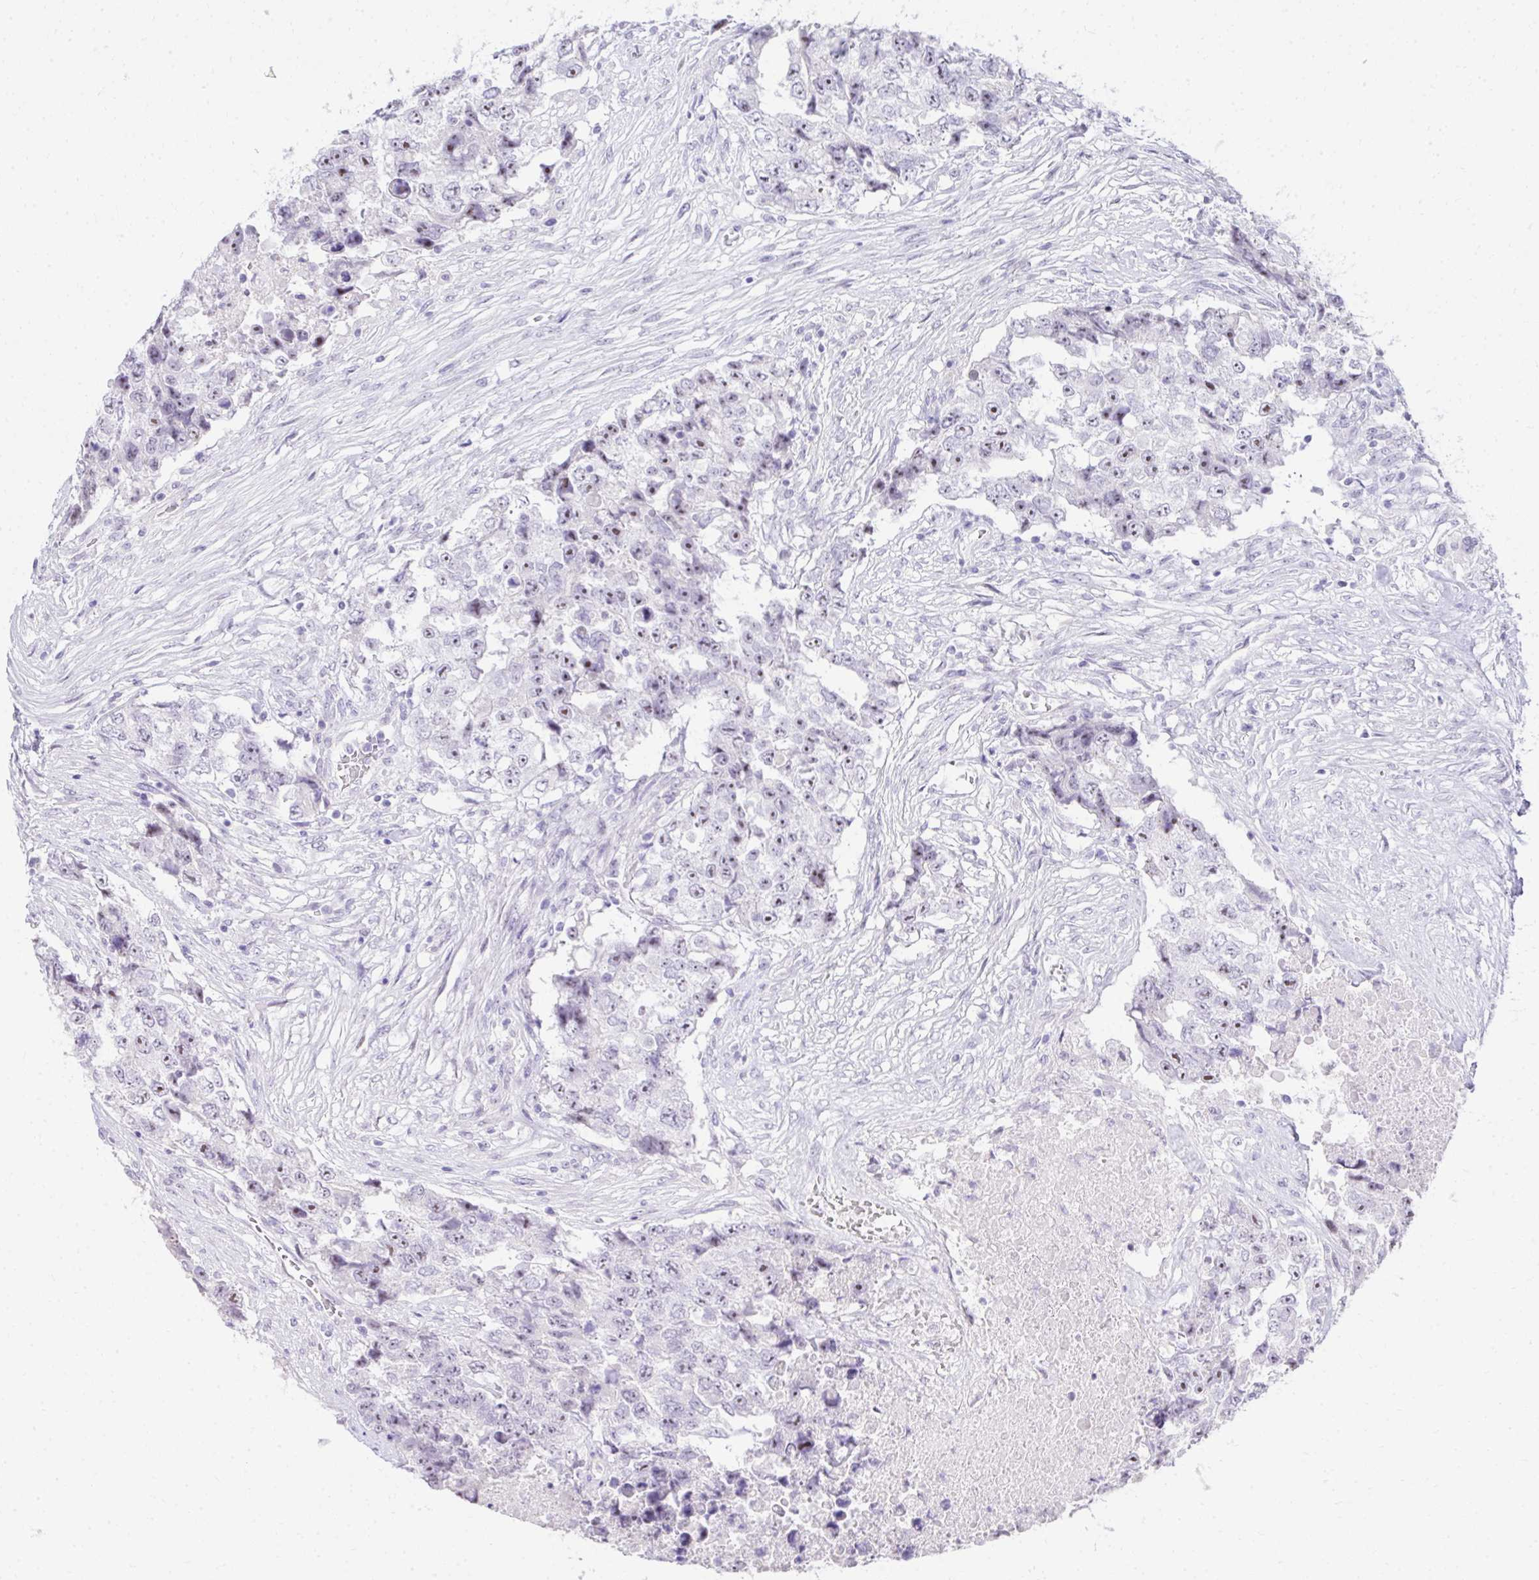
{"staining": {"intensity": "weak", "quantity": "<25%", "location": "nuclear"}, "tissue": "testis cancer", "cell_type": "Tumor cells", "image_type": "cancer", "snomed": [{"axis": "morphology", "description": "Carcinoma, Embryonal, NOS"}, {"axis": "topography", "description": "Testis"}], "caption": "This is a micrograph of immunohistochemistry staining of testis embryonal carcinoma, which shows no staining in tumor cells.", "gene": "EID3", "patient": {"sex": "male", "age": 24}}